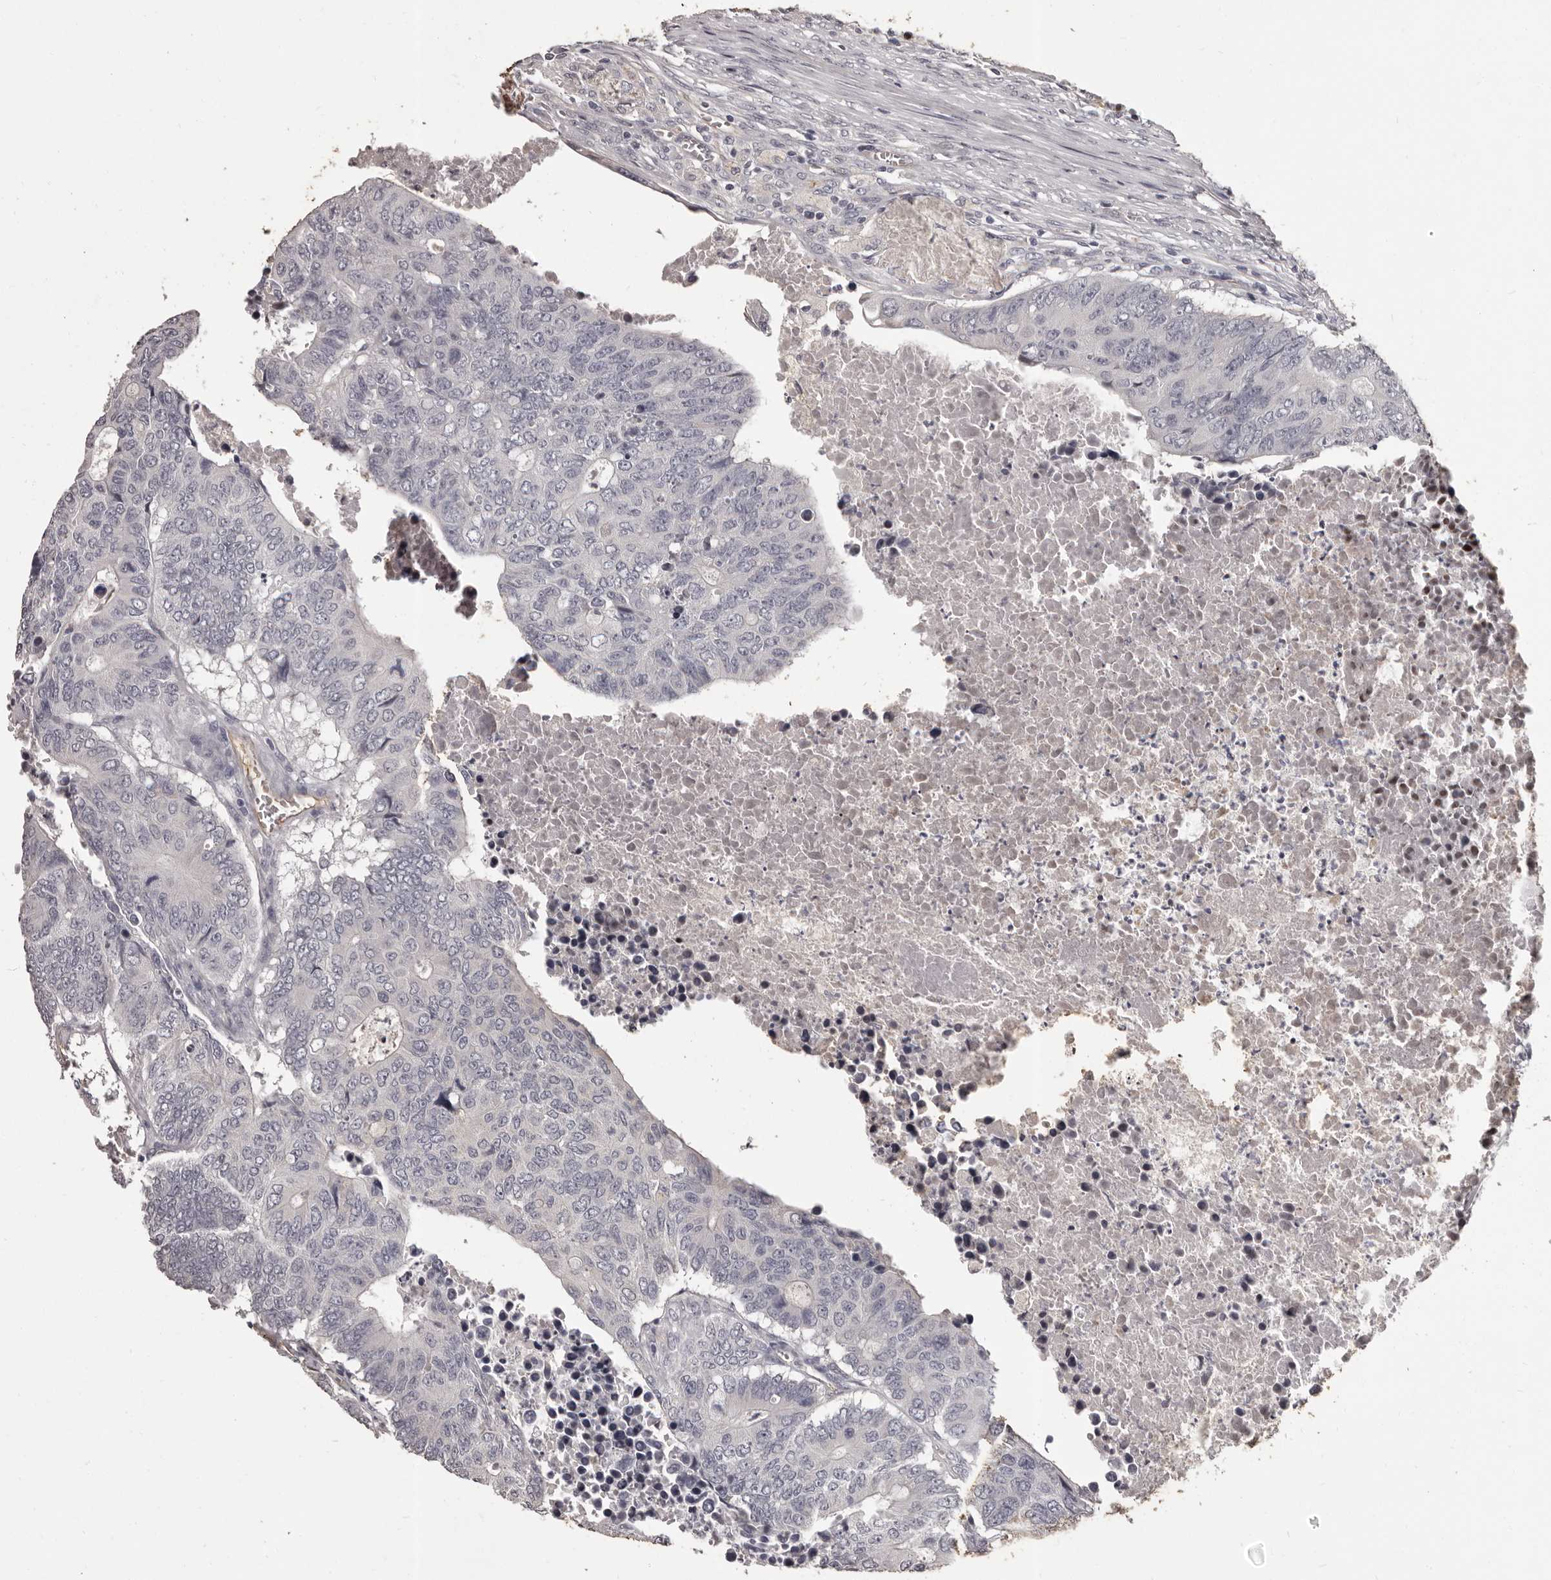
{"staining": {"intensity": "negative", "quantity": "none", "location": "none"}, "tissue": "colorectal cancer", "cell_type": "Tumor cells", "image_type": "cancer", "snomed": [{"axis": "morphology", "description": "Adenocarcinoma, NOS"}, {"axis": "topography", "description": "Colon"}], "caption": "This photomicrograph is of colorectal adenocarcinoma stained with IHC to label a protein in brown with the nuclei are counter-stained blue. There is no positivity in tumor cells. (DAB (3,3'-diaminobenzidine) immunohistochemistry with hematoxylin counter stain).", "gene": "GPR78", "patient": {"sex": "male", "age": 87}}